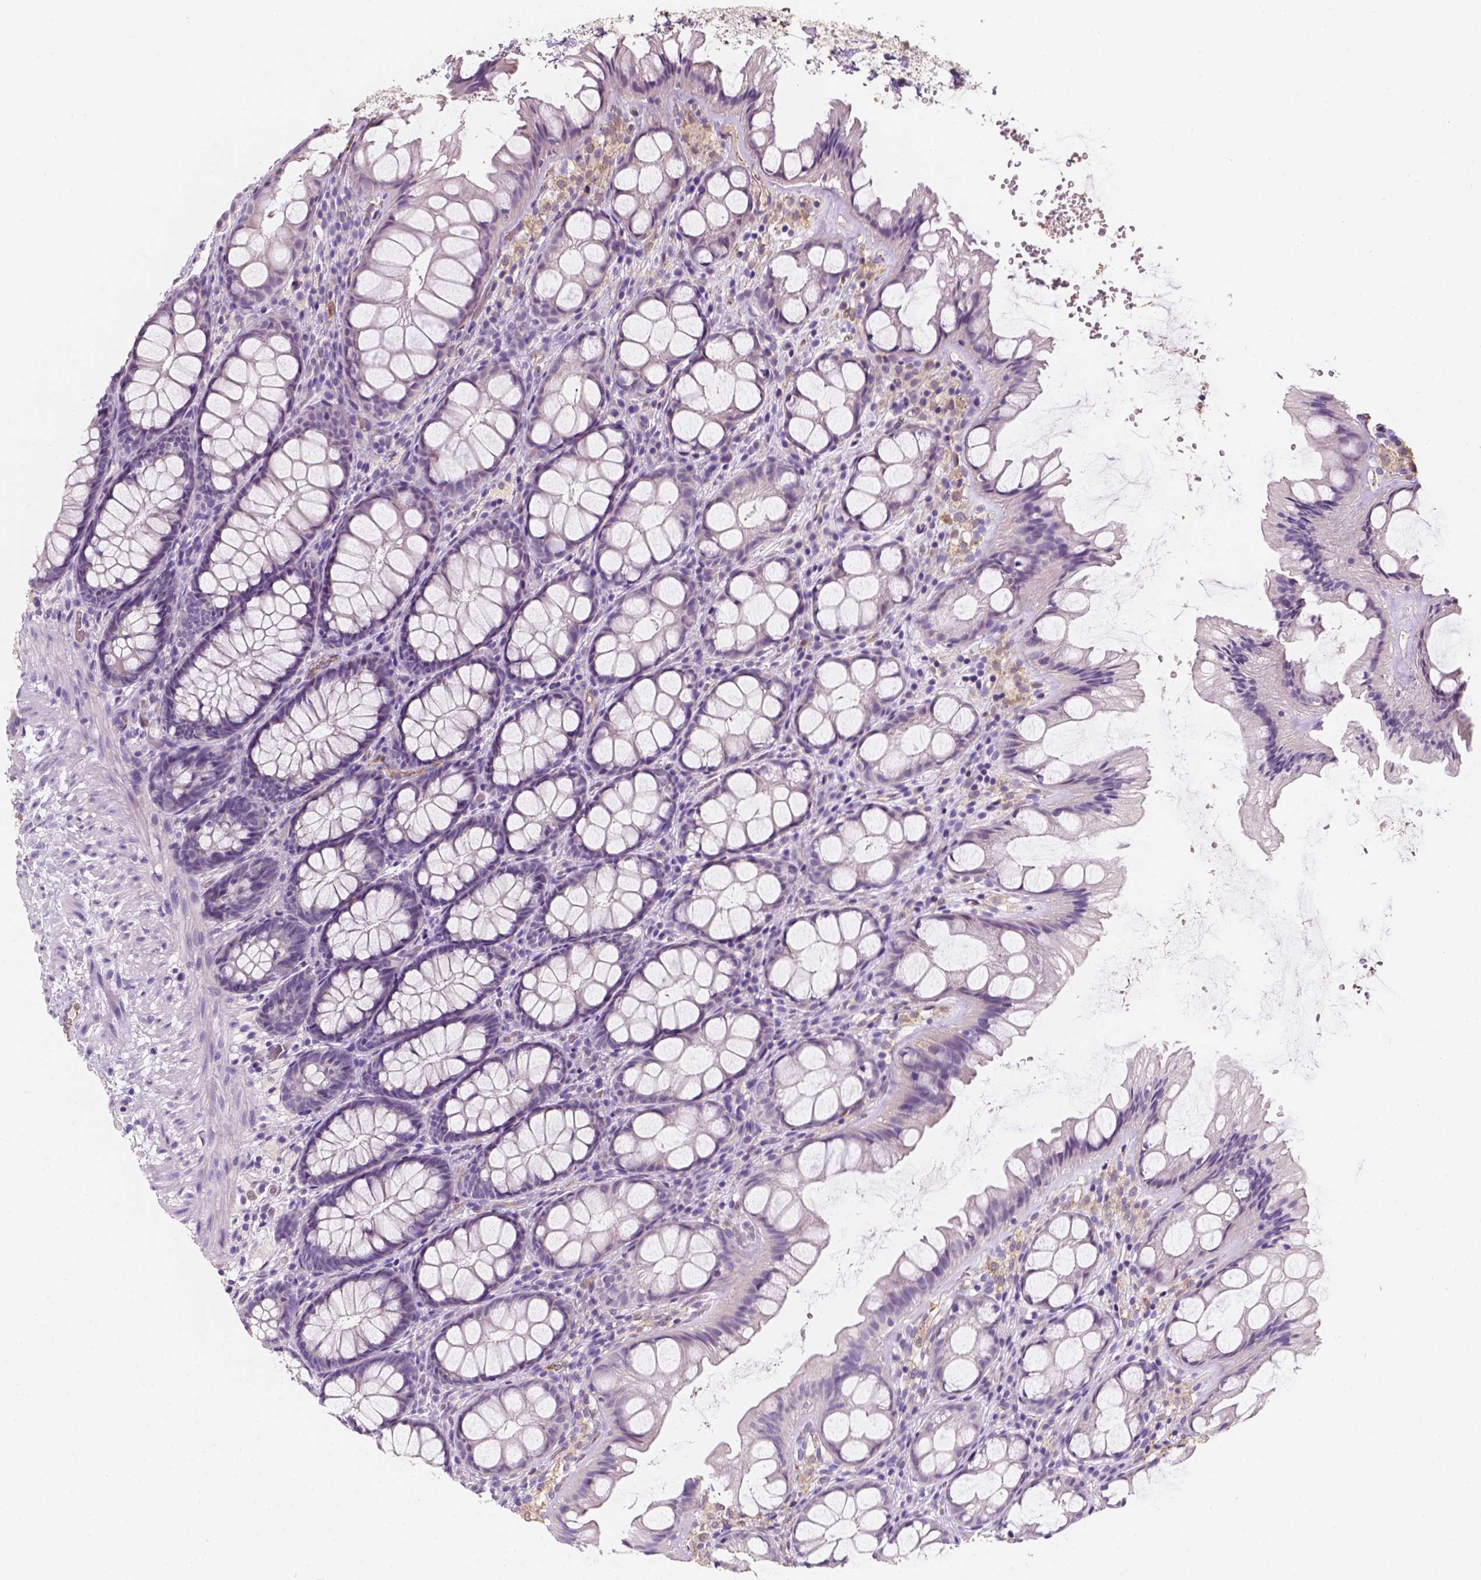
{"staining": {"intensity": "negative", "quantity": "none", "location": "none"}, "tissue": "colon", "cell_type": "Endothelial cells", "image_type": "normal", "snomed": [{"axis": "morphology", "description": "Normal tissue, NOS"}, {"axis": "topography", "description": "Colon"}], "caption": "Image shows no protein positivity in endothelial cells of benign colon.", "gene": "SLC22A4", "patient": {"sex": "male", "age": 47}}